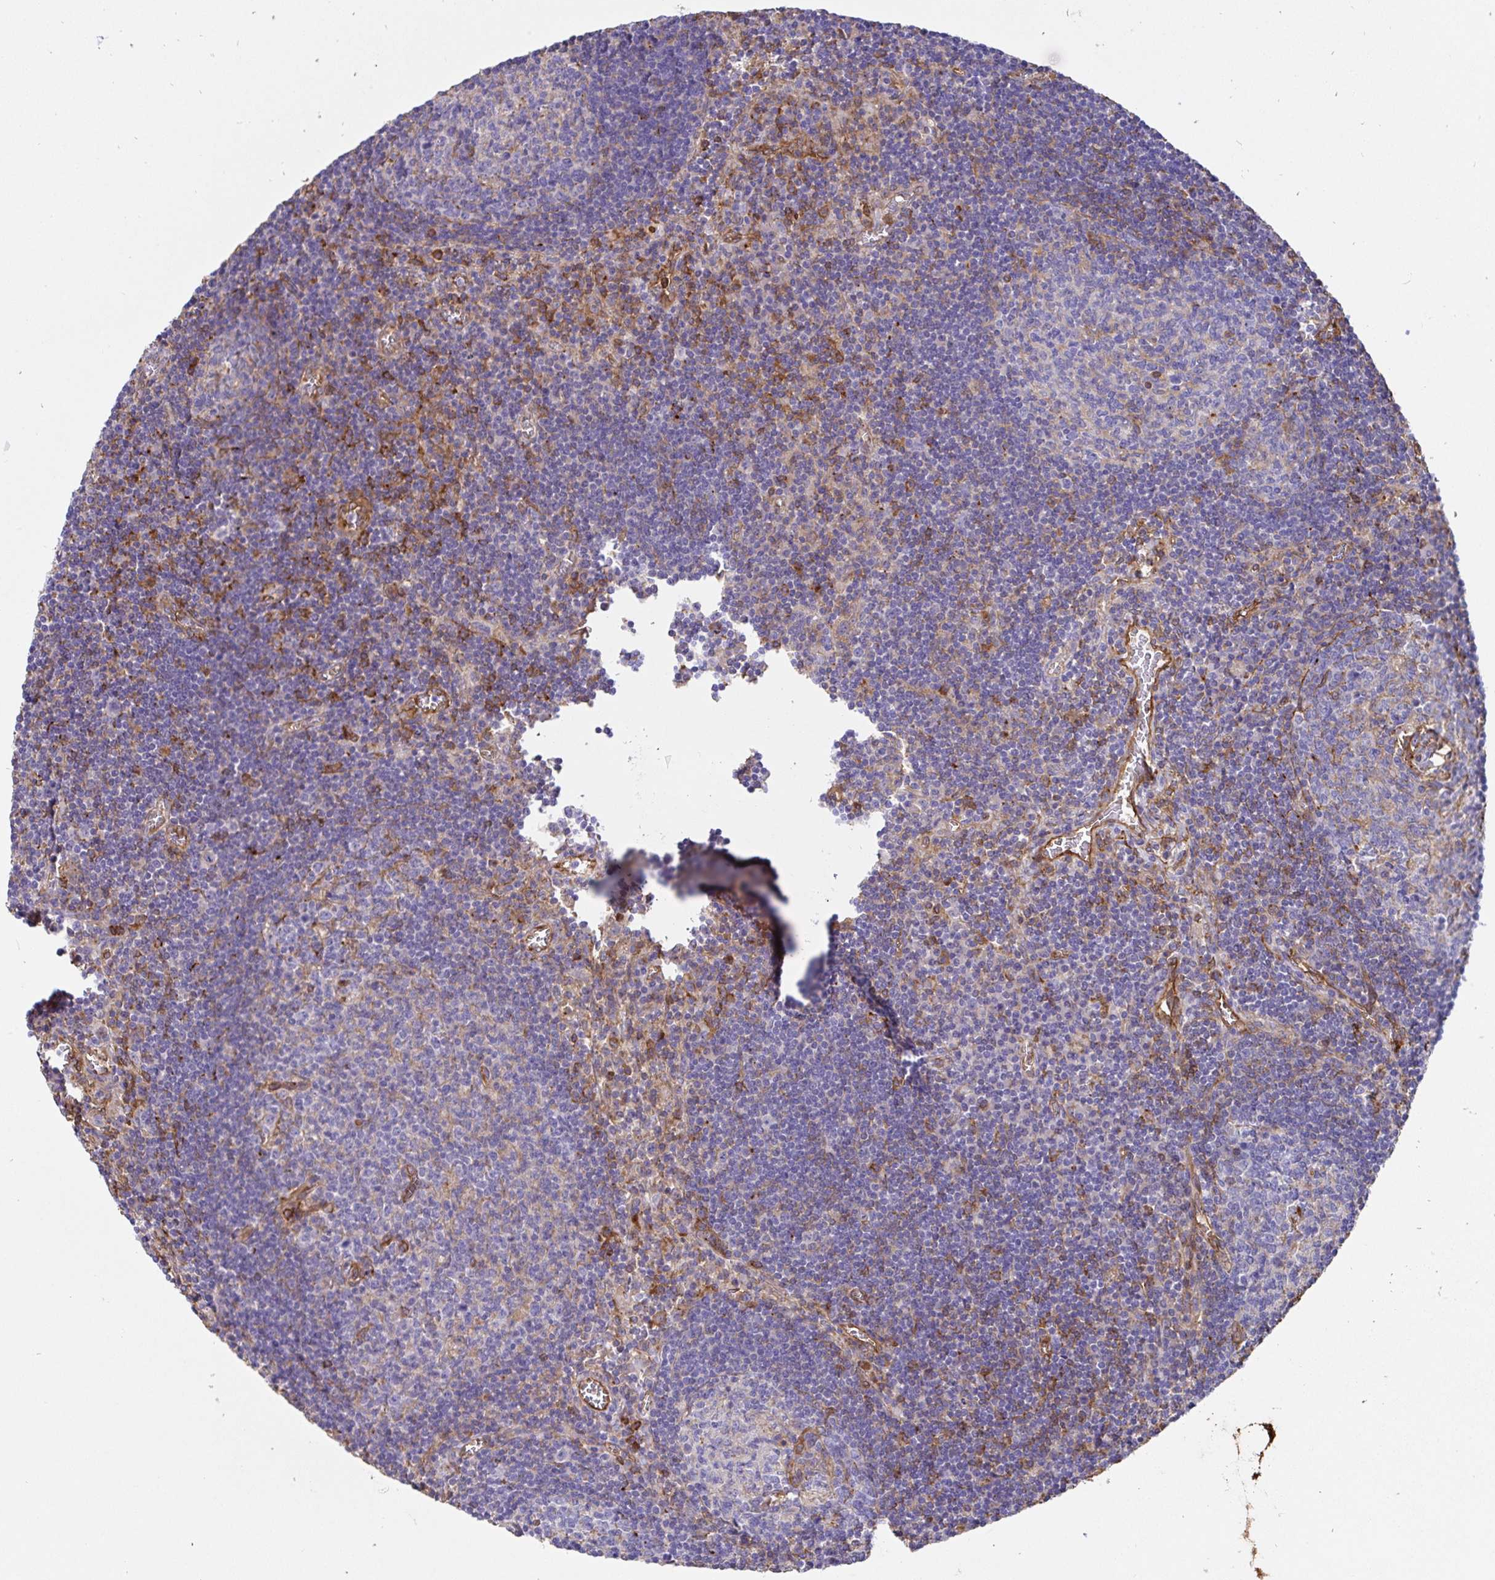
{"staining": {"intensity": "moderate", "quantity": "<25%", "location": "cytoplasmic/membranous"}, "tissue": "lymph node", "cell_type": "Germinal center cells", "image_type": "normal", "snomed": [{"axis": "morphology", "description": "Normal tissue, NOS"}, {"axis": "topography", "description": "Lymph node"}], "caption": "A photomicrograph of lymph node stained for a protein reveals moderate cytoplasmic/membranous brown staining in germinal center cells. (brown staining indicates protein expression, while blue staining denotes nuclei).", "gene": "ANXA2", "patient": {"sex": "male", "age": 67}}